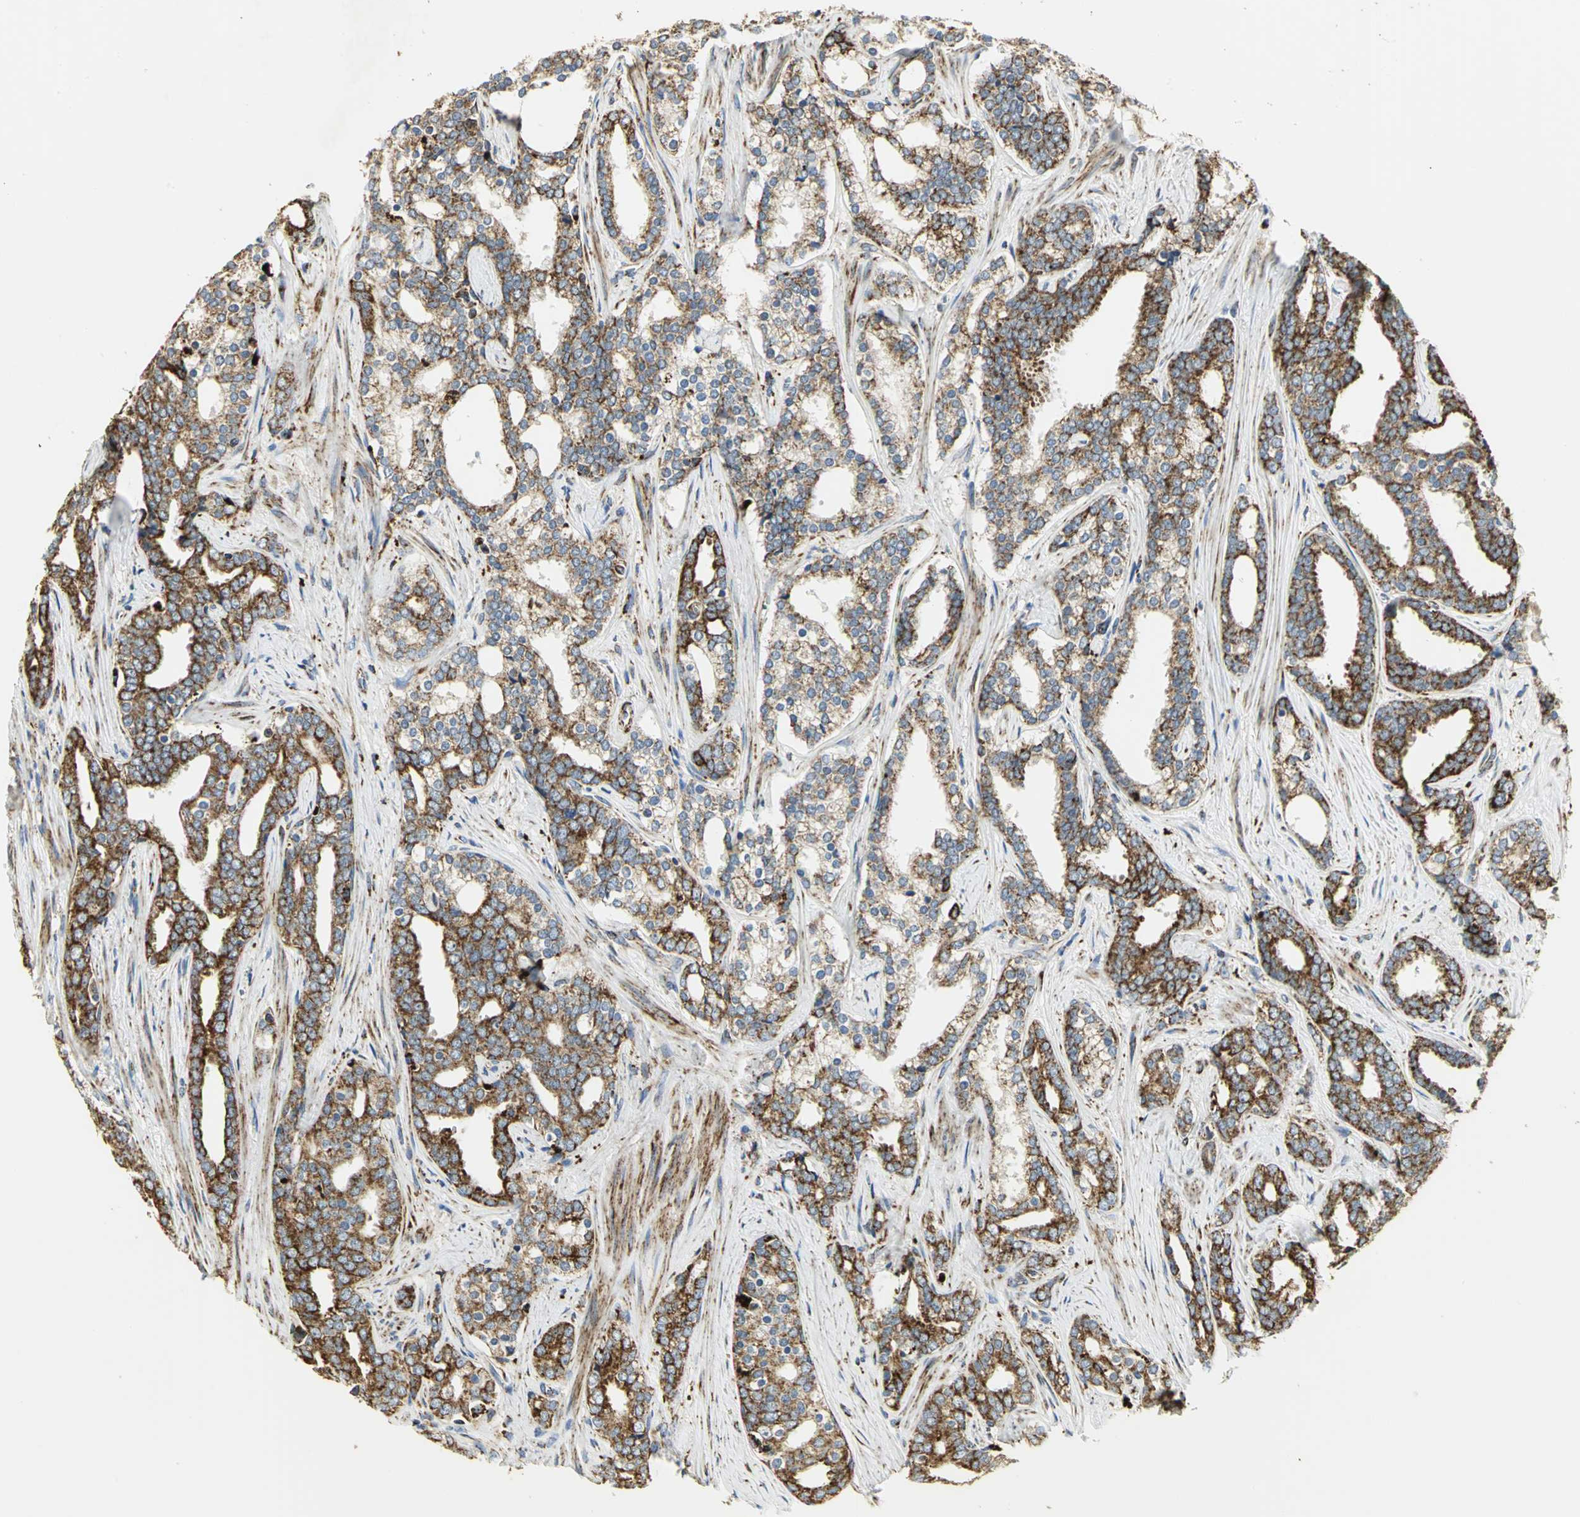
{"staining": {"intensity": "strong", "quantity": ">75%", "location": "cytoplasmic/membranous"}, "tissue": "prostate cancer", "cell_type": "Tumor cells", "image_type": "cancer", "snomed": [{"axis": "morphology", "description": "Adenocarcinoma, High grade"}, {"axis": "topography", "description": "Prostate"}], "caption": "DAB immunohistochemical staining of adenocarcinoma (high-grade) (prostate) displays strong cytoplasmic/membranous protein positivity in approximately >75% of tumor cells.", "gene": "VDAC1", "patient": {"sex": "male", "age": 67}}